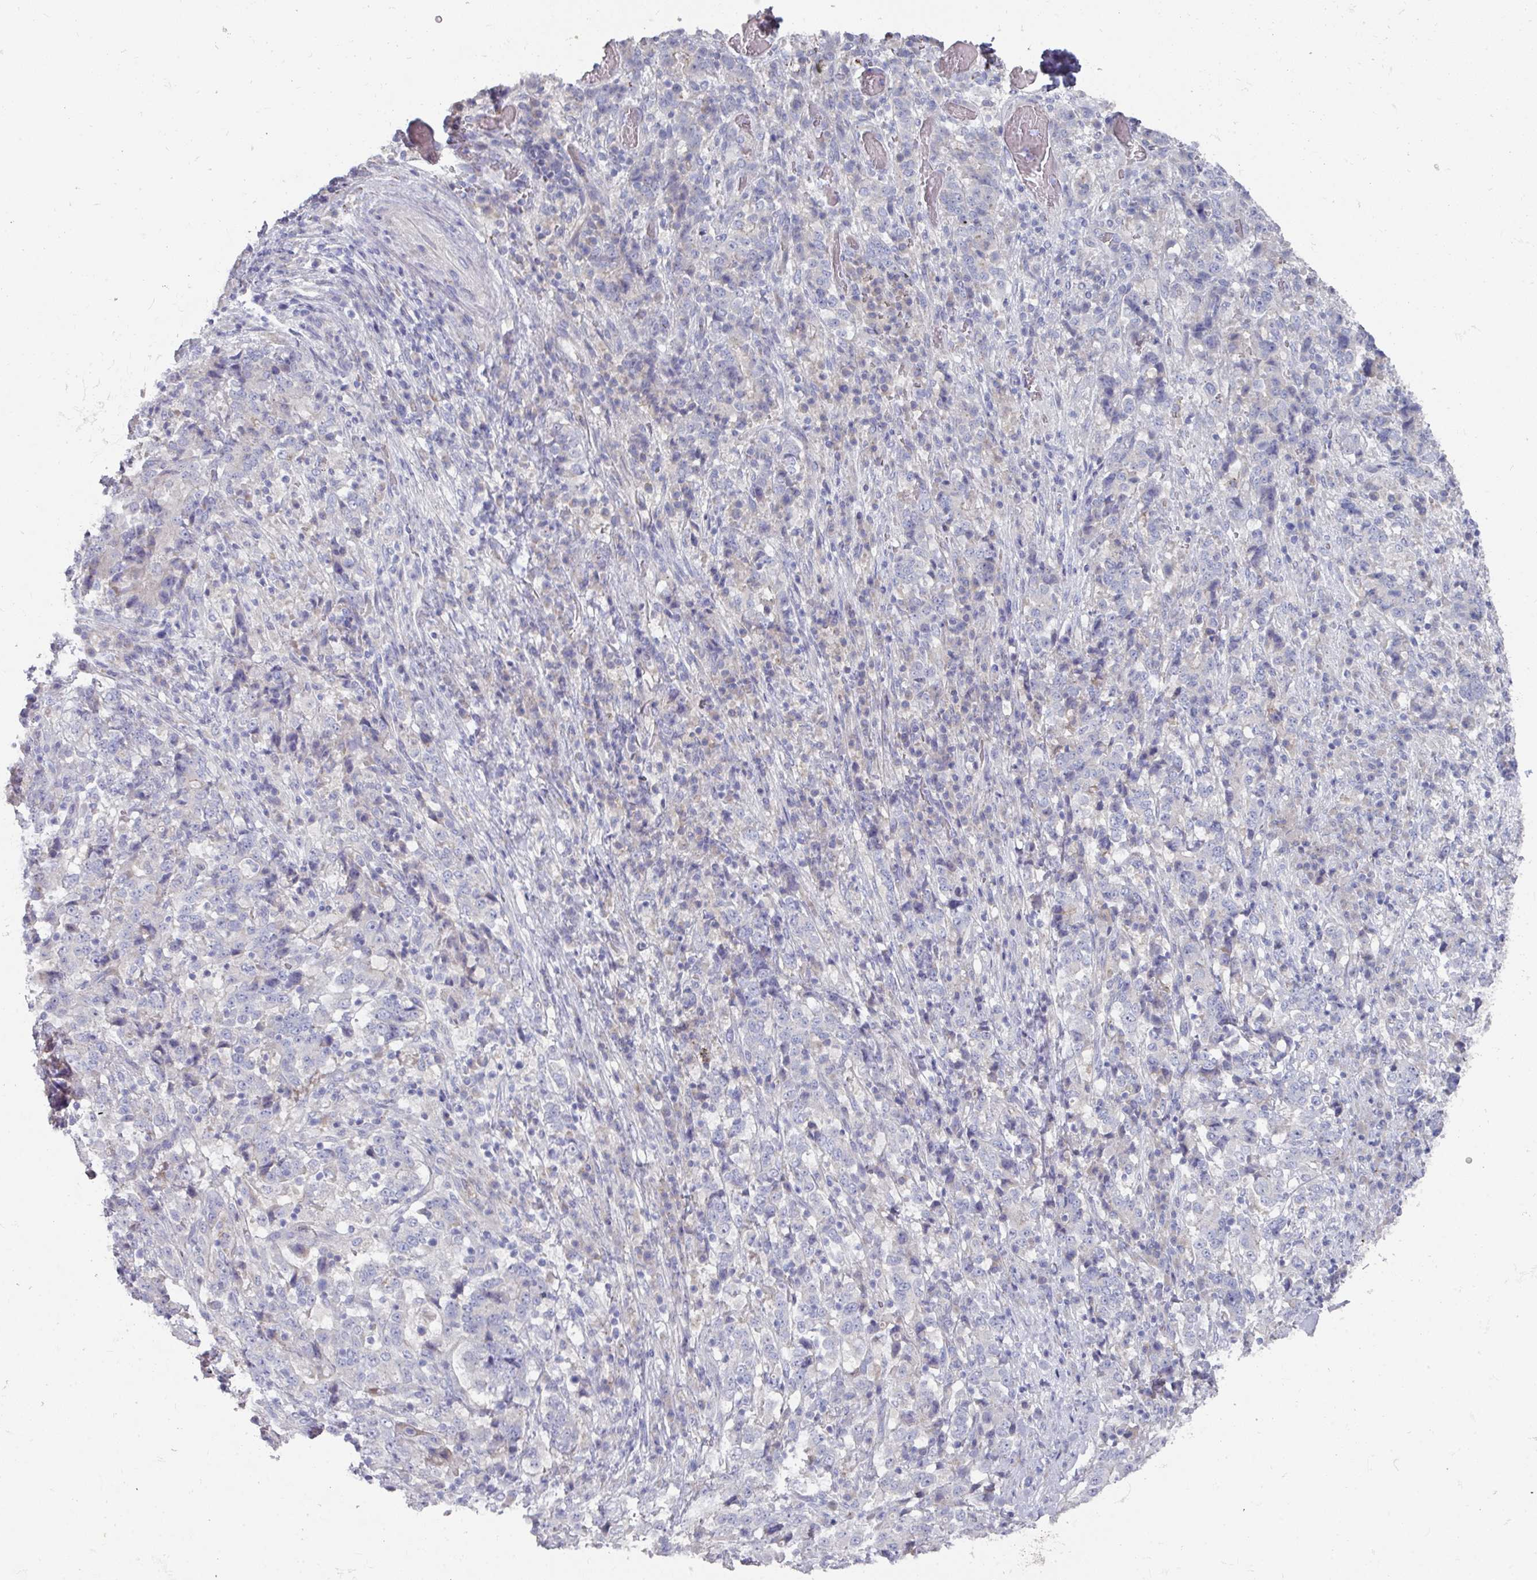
{"staining": {"intensity": "negative", "quantity": "none", "location": "none"}, "tissue": "stomach cancer", "cell_type": "Tumor cells", "image_type": "cancer", "snomed": [{"axis": "morphology", "description": "Normal tissue, NOS"}, {"axis": "morphology", "description": "Adenocarcinoma, NOS"}, {"axis": "topography", "description": "Stomach, upper"}, {"axis": "topography", "description": "Stomach"}], "caption": "The immunohistochemistry micrograph has no significant expression in tumor cells of stomach adenocarcinoma tissue.", "gene": "NT5C1A", "patient": {"sex": "male", "age": 59}}